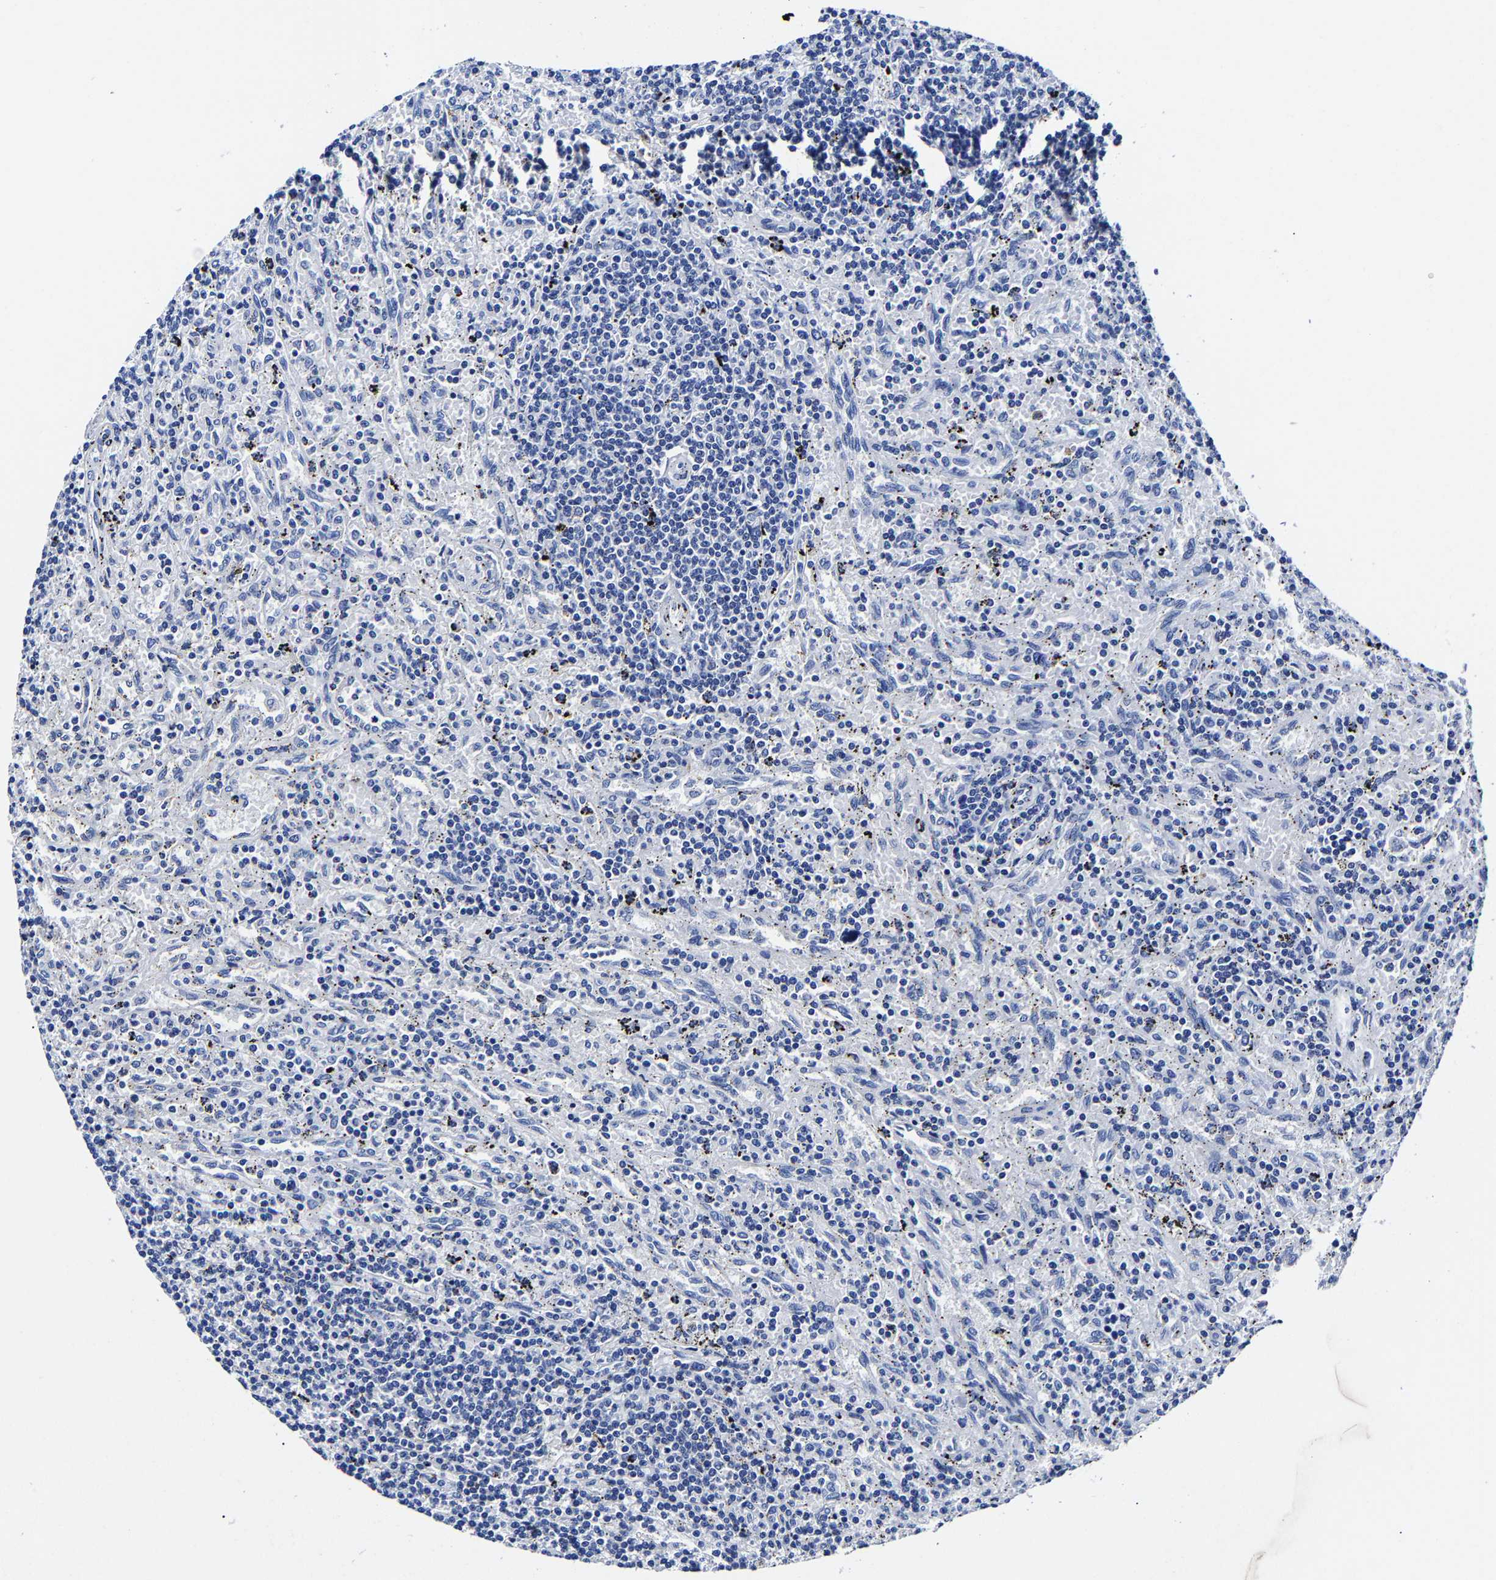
{"staining": {"intensity": "negative", "quantity": "none", "location": "none"}, "tissue": "lymphoma", "cell_type": "Tumor cells", "image_type": "cancer", "snomed": [{"axis": "morphology", "description": "Malignant lymphoma, non-Hodgkin's type, Low grade"}, {"axis": "topography", "description": "Spleen"}], "caption": "The histopathology image exhibits no significant positivity in tumor cells of low-grade malignant lymphoma, non-Hodgkin's type.", "gene": "CPA2", "patient": {"sex": "male", "age": 76}}